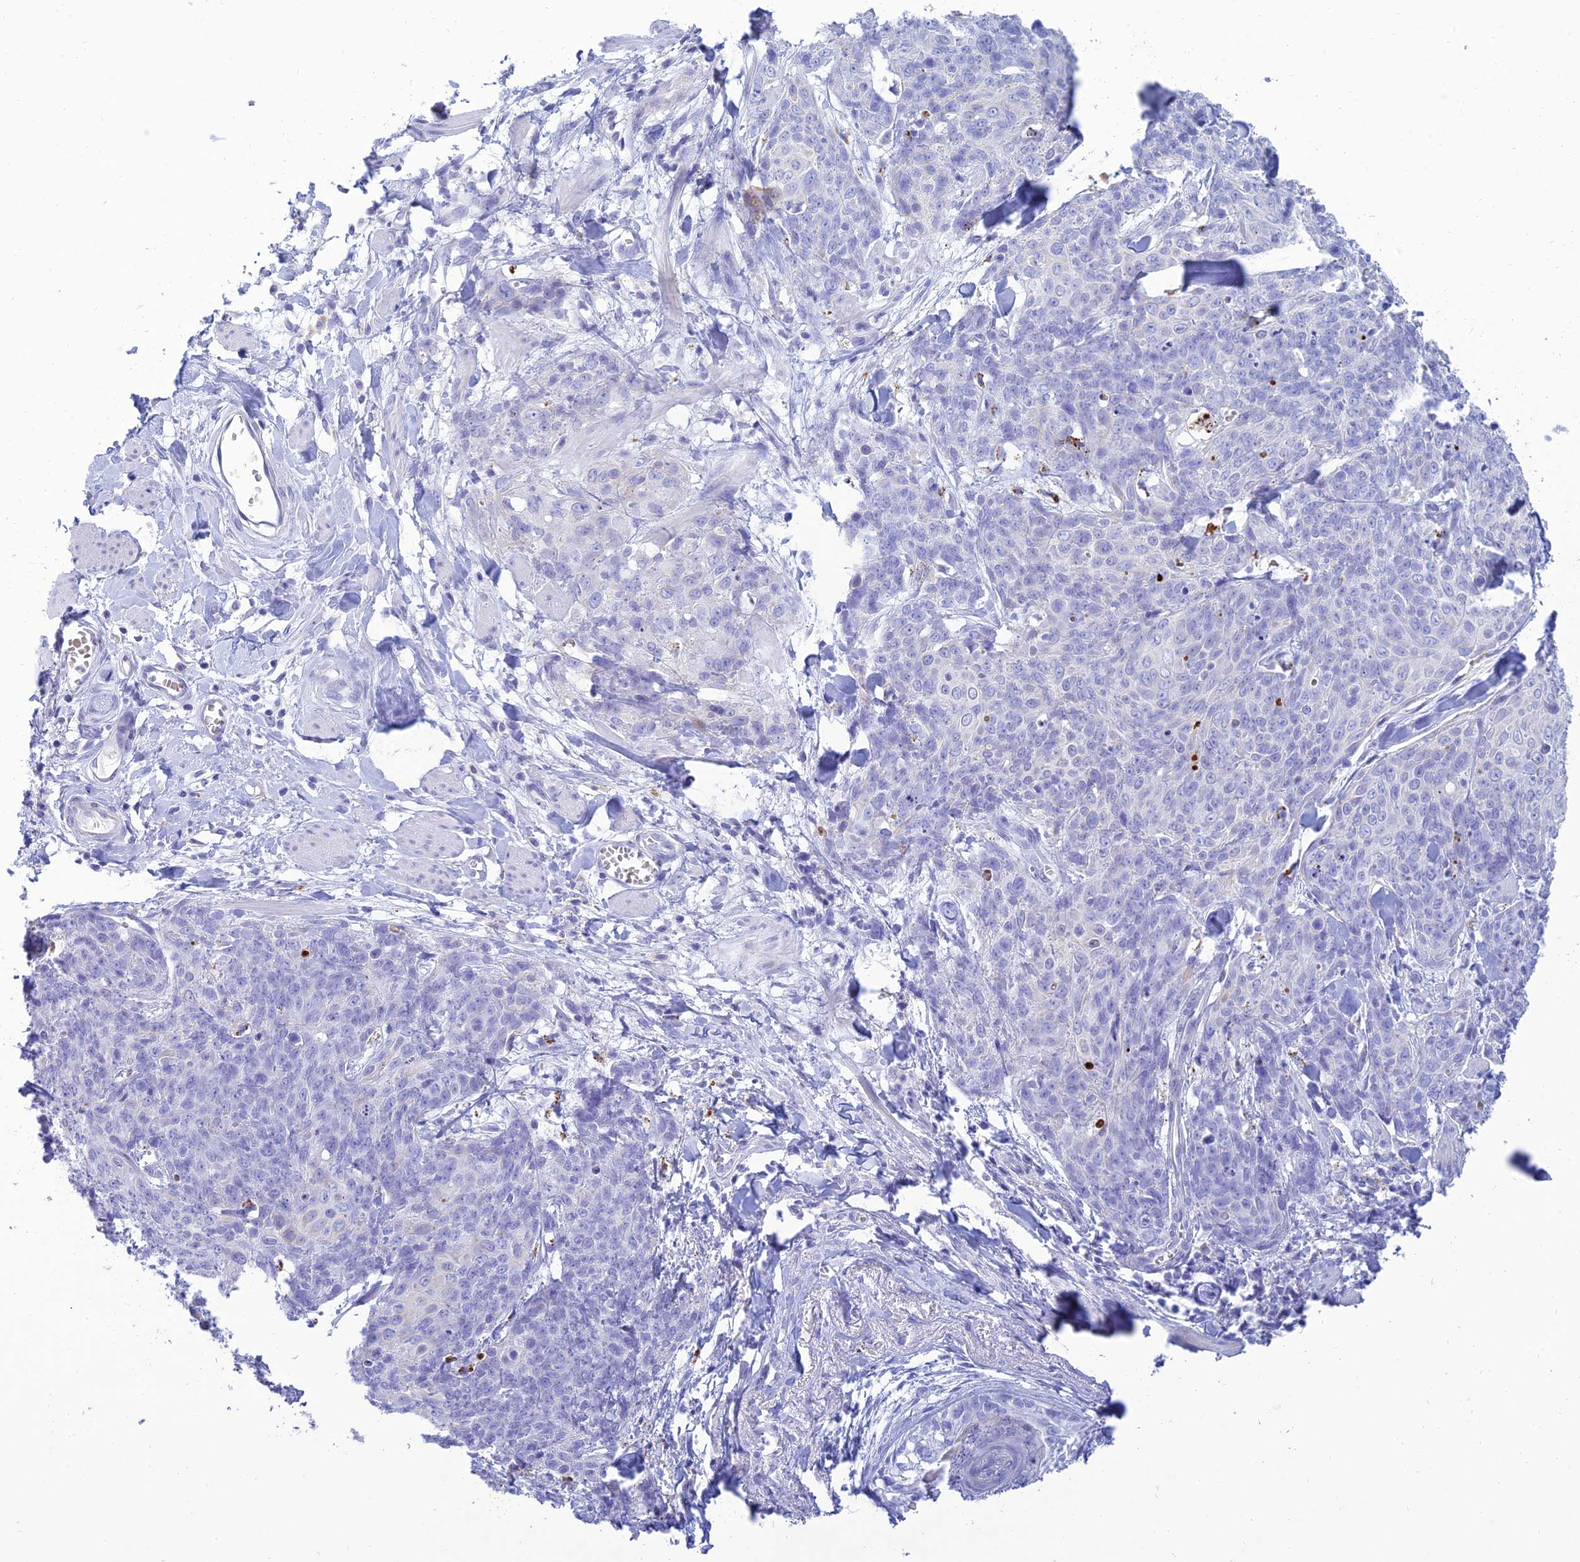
{"staining": {"intensity": "negative", "quantity": "none", "location": "none"}, "tissue": "skin cancer", "cell_type": "Tumor cells", "image_type": "cancer", "snomed": [{"axis": "morphology", "description": "Squamous cell carcinoma, NOS"}, {"axis": "topography", "description": "Skin"}, {"axis": "topography", "description": "Vulva"}], "caption": "High power microscopy image of an IHC micrograph of skin cancer (squamous cell carcinoma), revealing no significant expression in tumor cells.", "gene": "MAL2", "patient": {"sex": "female", "age": 85}}